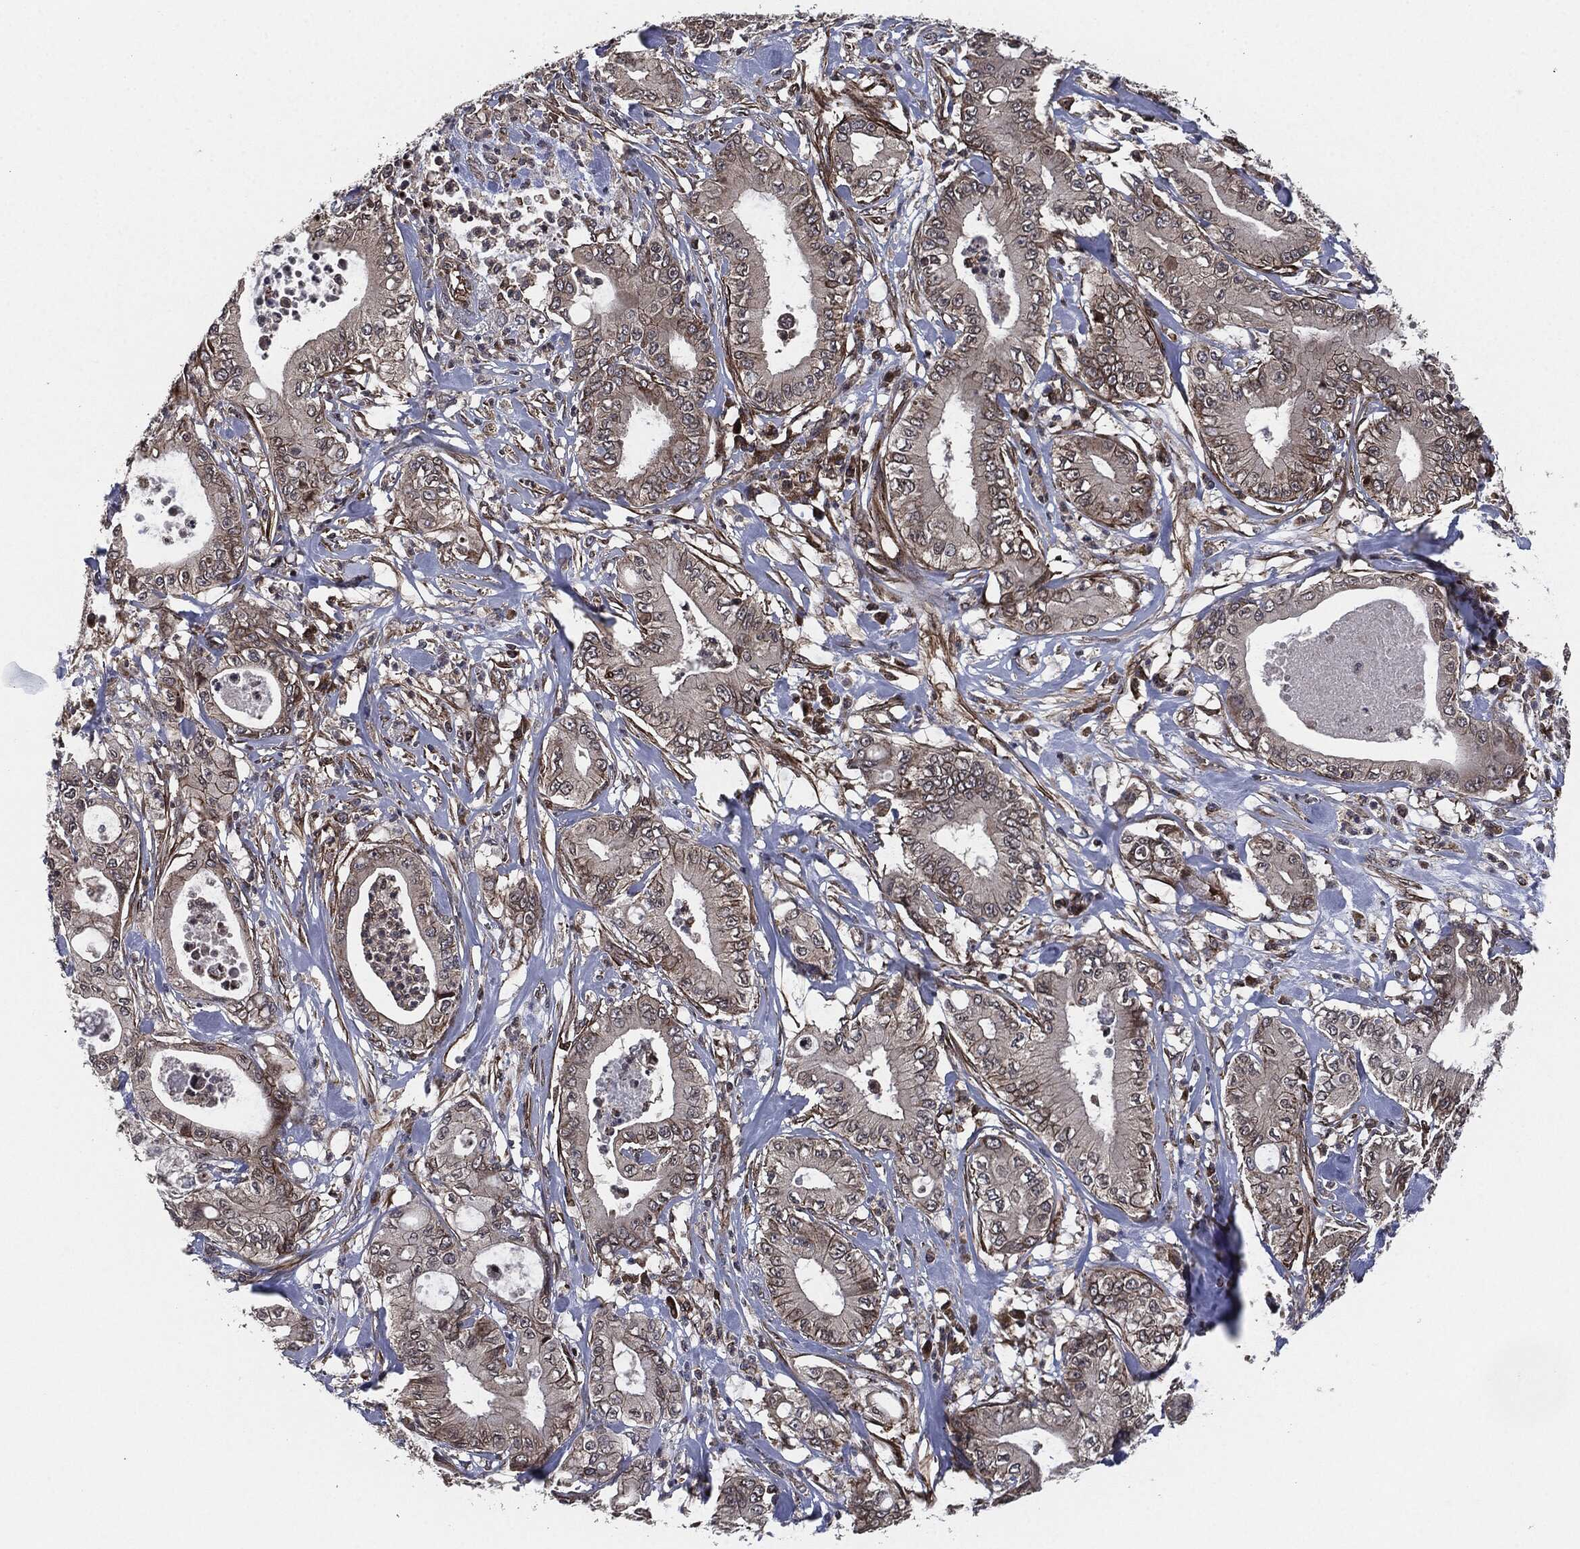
{"staining": {"intensity": "moderate", "quantity": "<25%", "location": "cytoplasmic/membranous"}, "tissue": "pancreatic cancer", "cell_type": "Tumor cells", "image_type": "cancer", "snomed": [{"axis": "morphology", "description": "Adenocarcinoma, NOS"}, {"axis": "topography", "description": "Pancreas"}], "caption": "Immunohistochemical staining of human adenocarcinoma (pancreatic) shows low levels of moderate cytoplasmic/membranous positivity in approximately <25% of tumor cells.", "gene": "UBR1", "patient": {"sex": "male", "age": 71}}